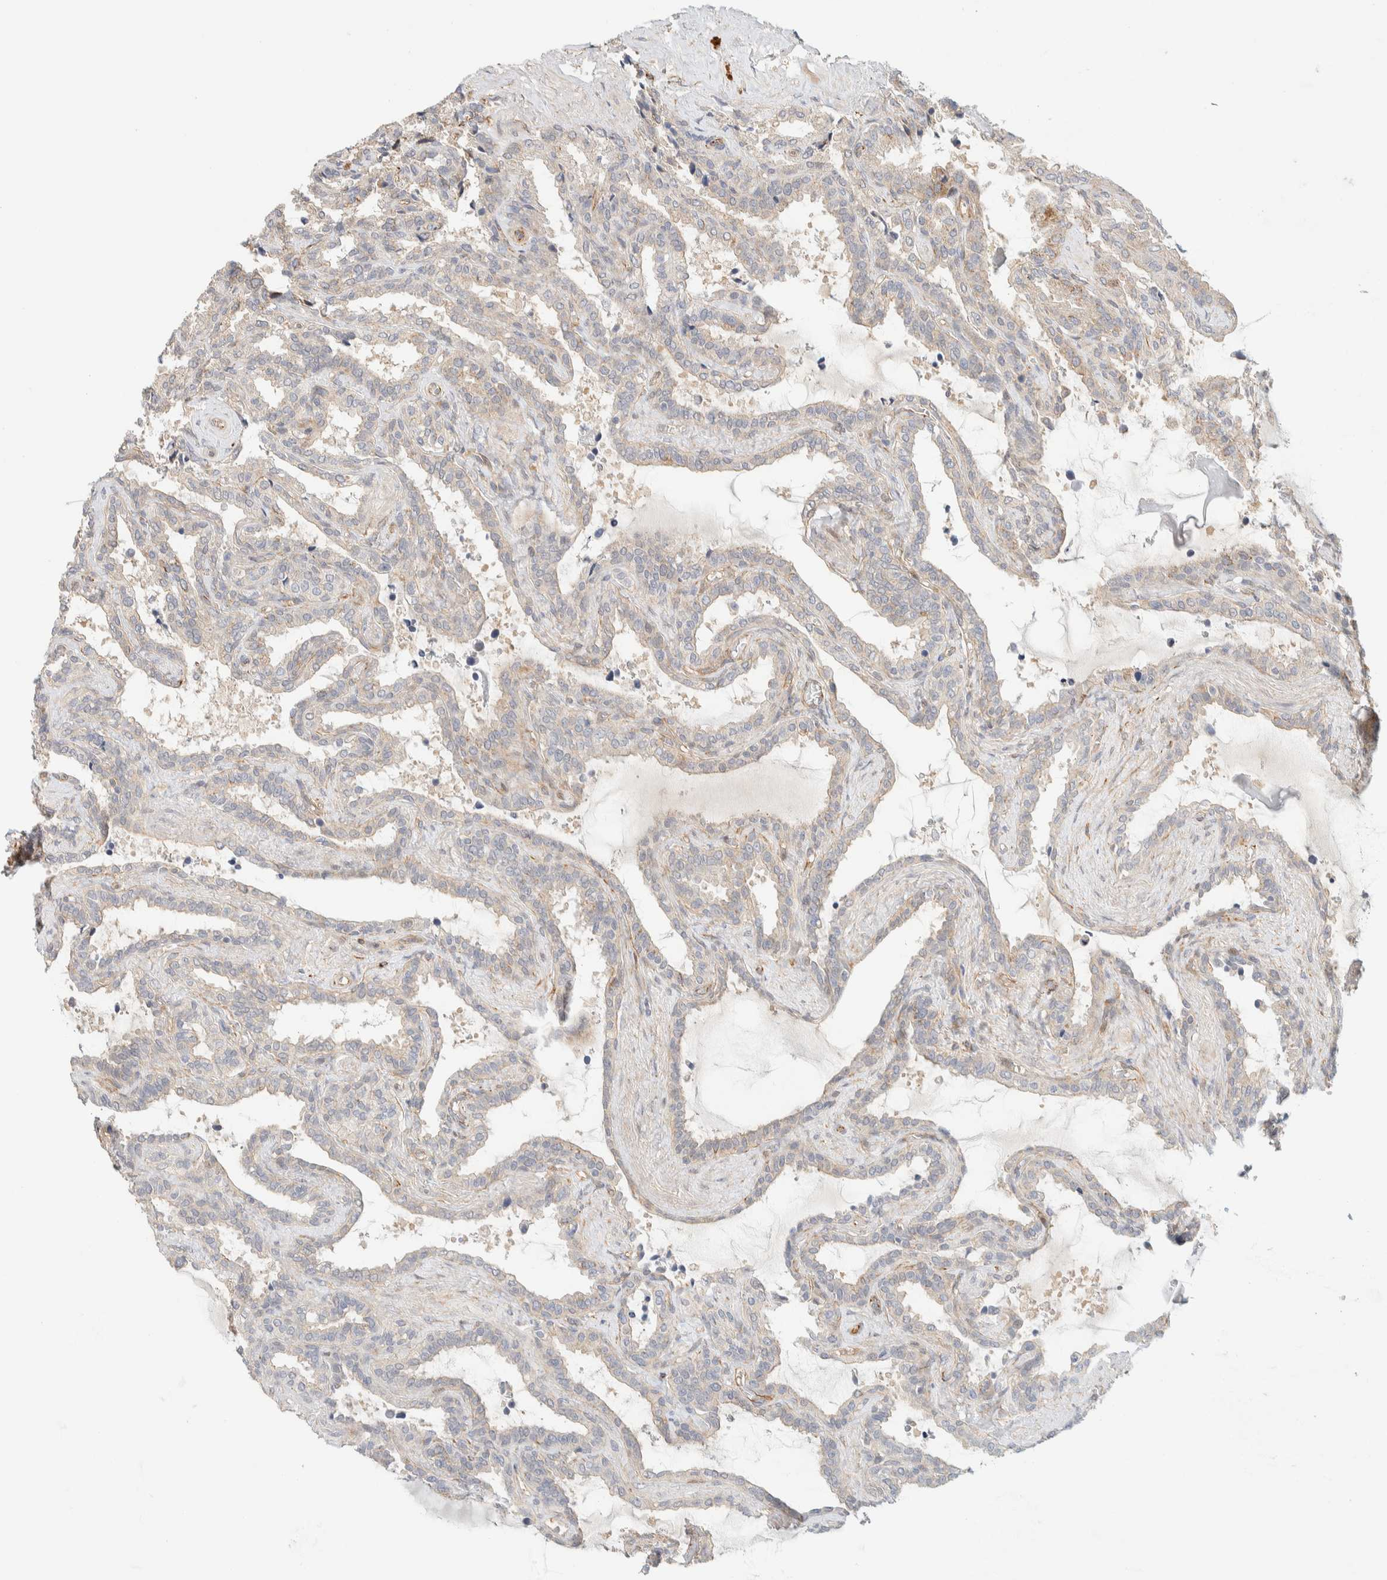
{"staining": {"intensity": "weak", "quantity": "25%-75%", "location": "cytoplasmic/membranous"}, "tissue": "seminal vesicle", "cell_type": "Glandular cells", "image_type": "normal", "snomed": [{"axis": "morphology", "description": "Normal tissue, NOS"}, {"axis": "topography", "description": "Seminal veicle"}], "caption": "Immunohistochemical staining of normal human seminal vesicle shows 25%-75% levels of weak cytoplasmic/membranous protein positivity in approximately 25%-75% of glandular cells. The protein is stained brown, and the nuclei are stained in blue (DAB IHC with brightfield microscopy, high magnification).", "gene": "FAT1", "patient": {"sex": "male", "age": 46}}